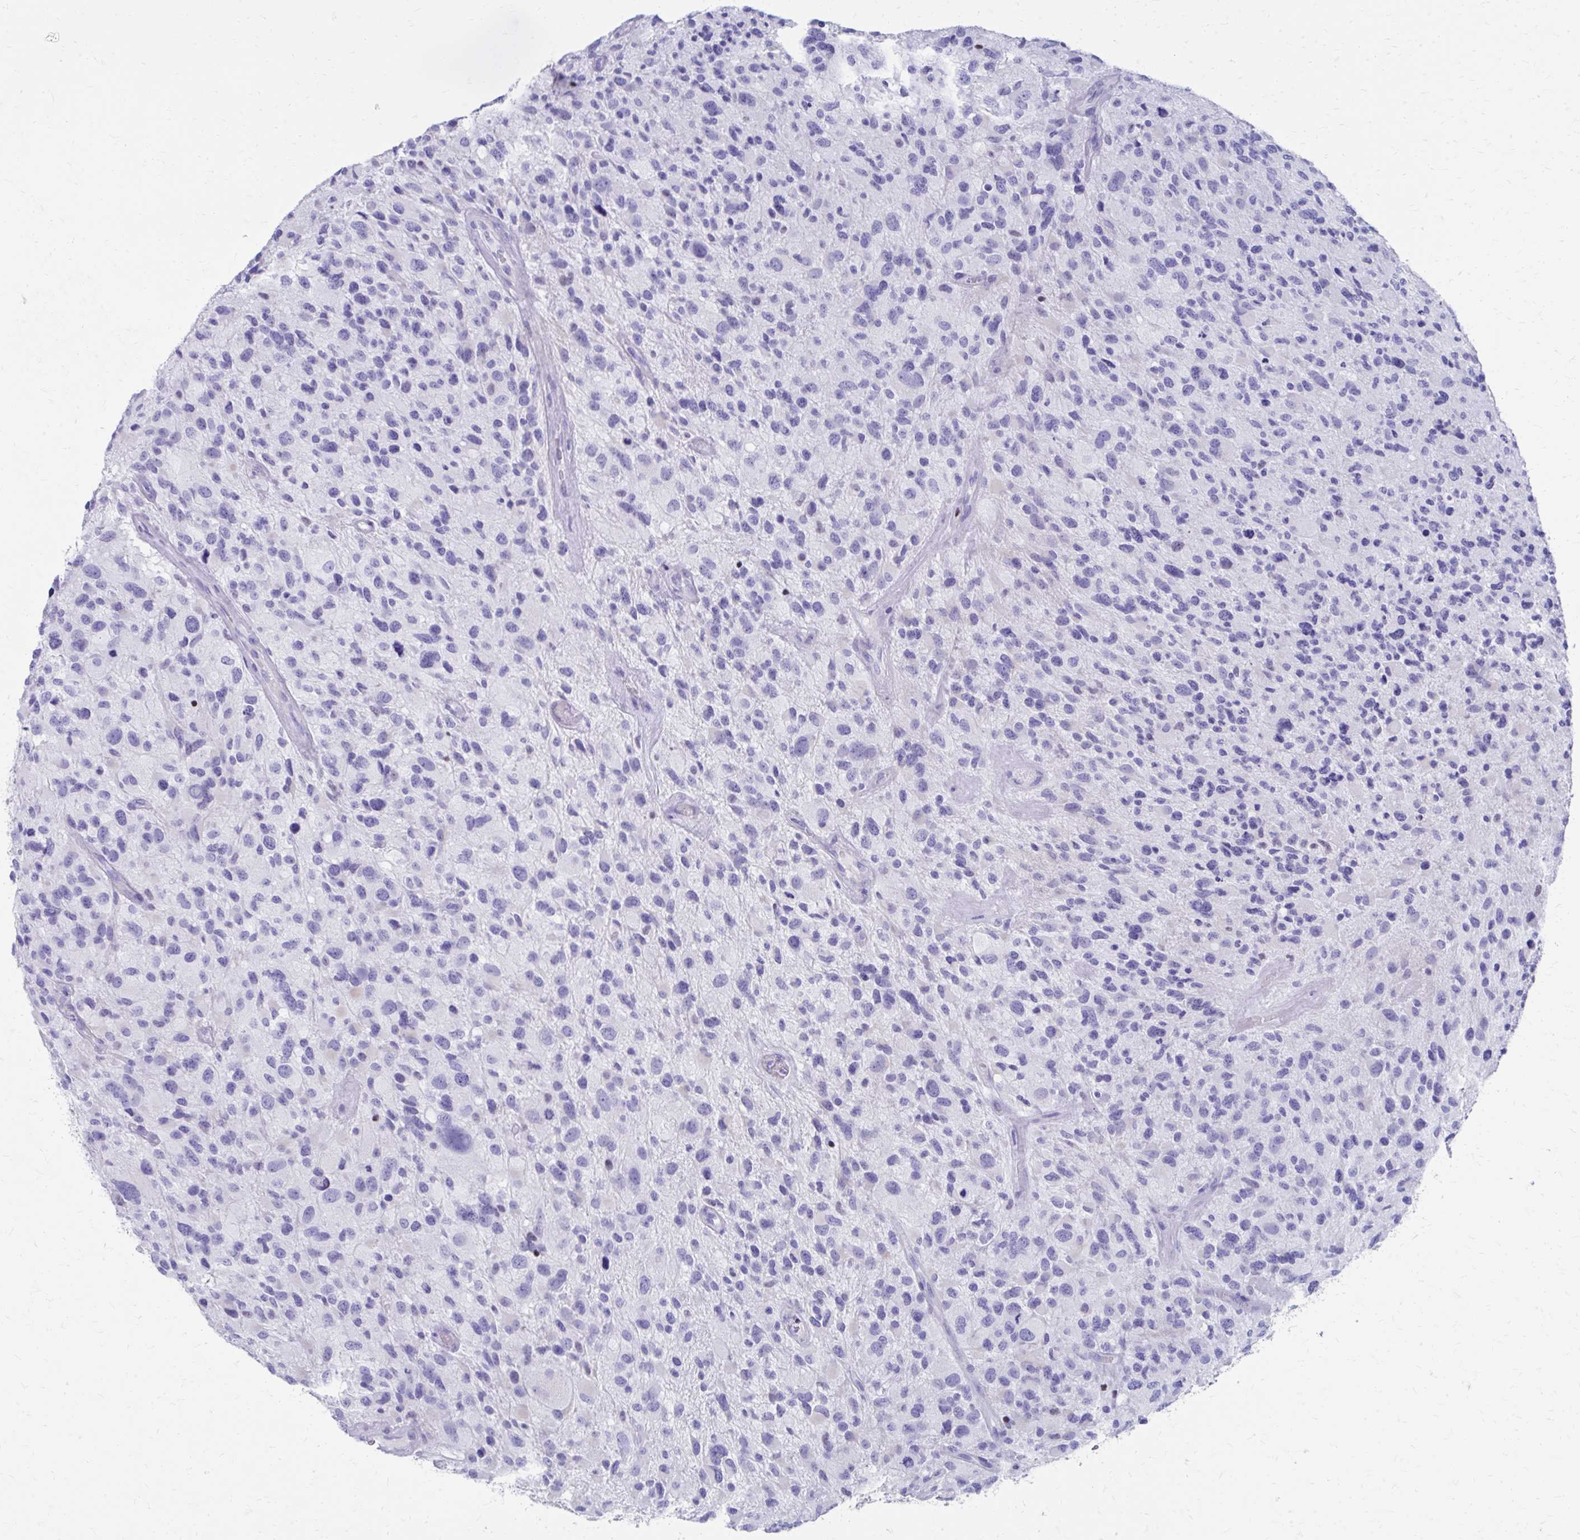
{"staining": {"intensity": "negative", "quantity": "none", "location": "none"}, "tissue": "glioma", "cell_type": "Tumor cells", "image_type": "cancer", "snomed": [{"axis": "morphology", "description": "Glioma, malignant, High grade"}, {"axis": "topography", "description": "Brain"}], "caption": "Human glioma stained for a protein using immunohistochemistry (IHC) exhibits no expression in tumor cells.", "gene": "RUNX3", "patient": {"sex": "female", "age": 67}}